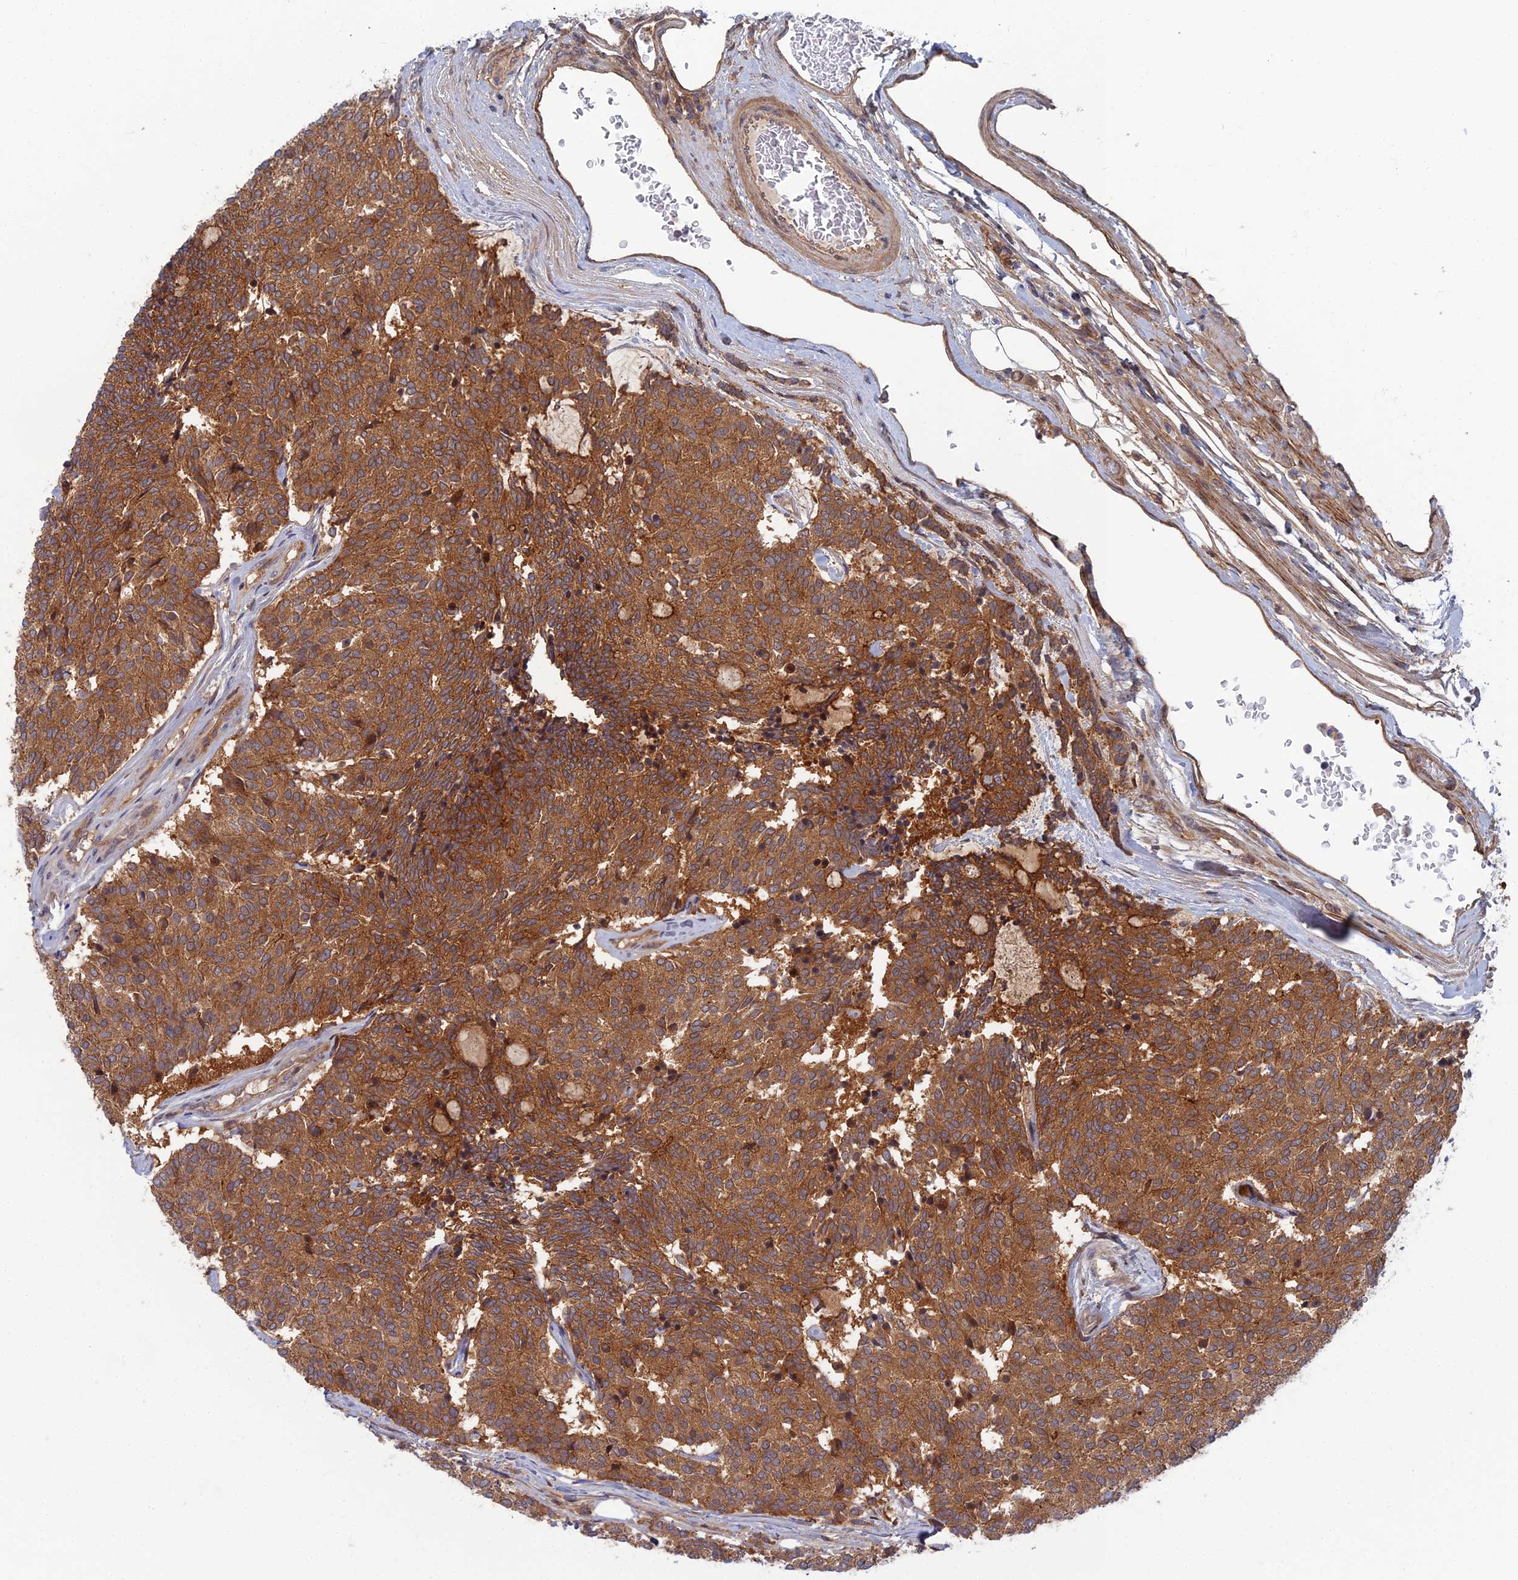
{"staining": {"intensity": "strong", "quantity": ">75%", "location": "cytoplasmic/membranous"}, "tissue": "carcinoid", "cell_type": "Tumor cells", "image_type": "cancer", "snomed": [{"axis": "morphology", "description": "Carcinoid, malignant, NOS"}, {"axis": "topography", "description": "Pancreas"}], "caption": "Carcinoid stained with a protein marker shows strong staining in tumor cells.", "gene": "ABHD1", "patient": {"sex": "female", "age": 54}}